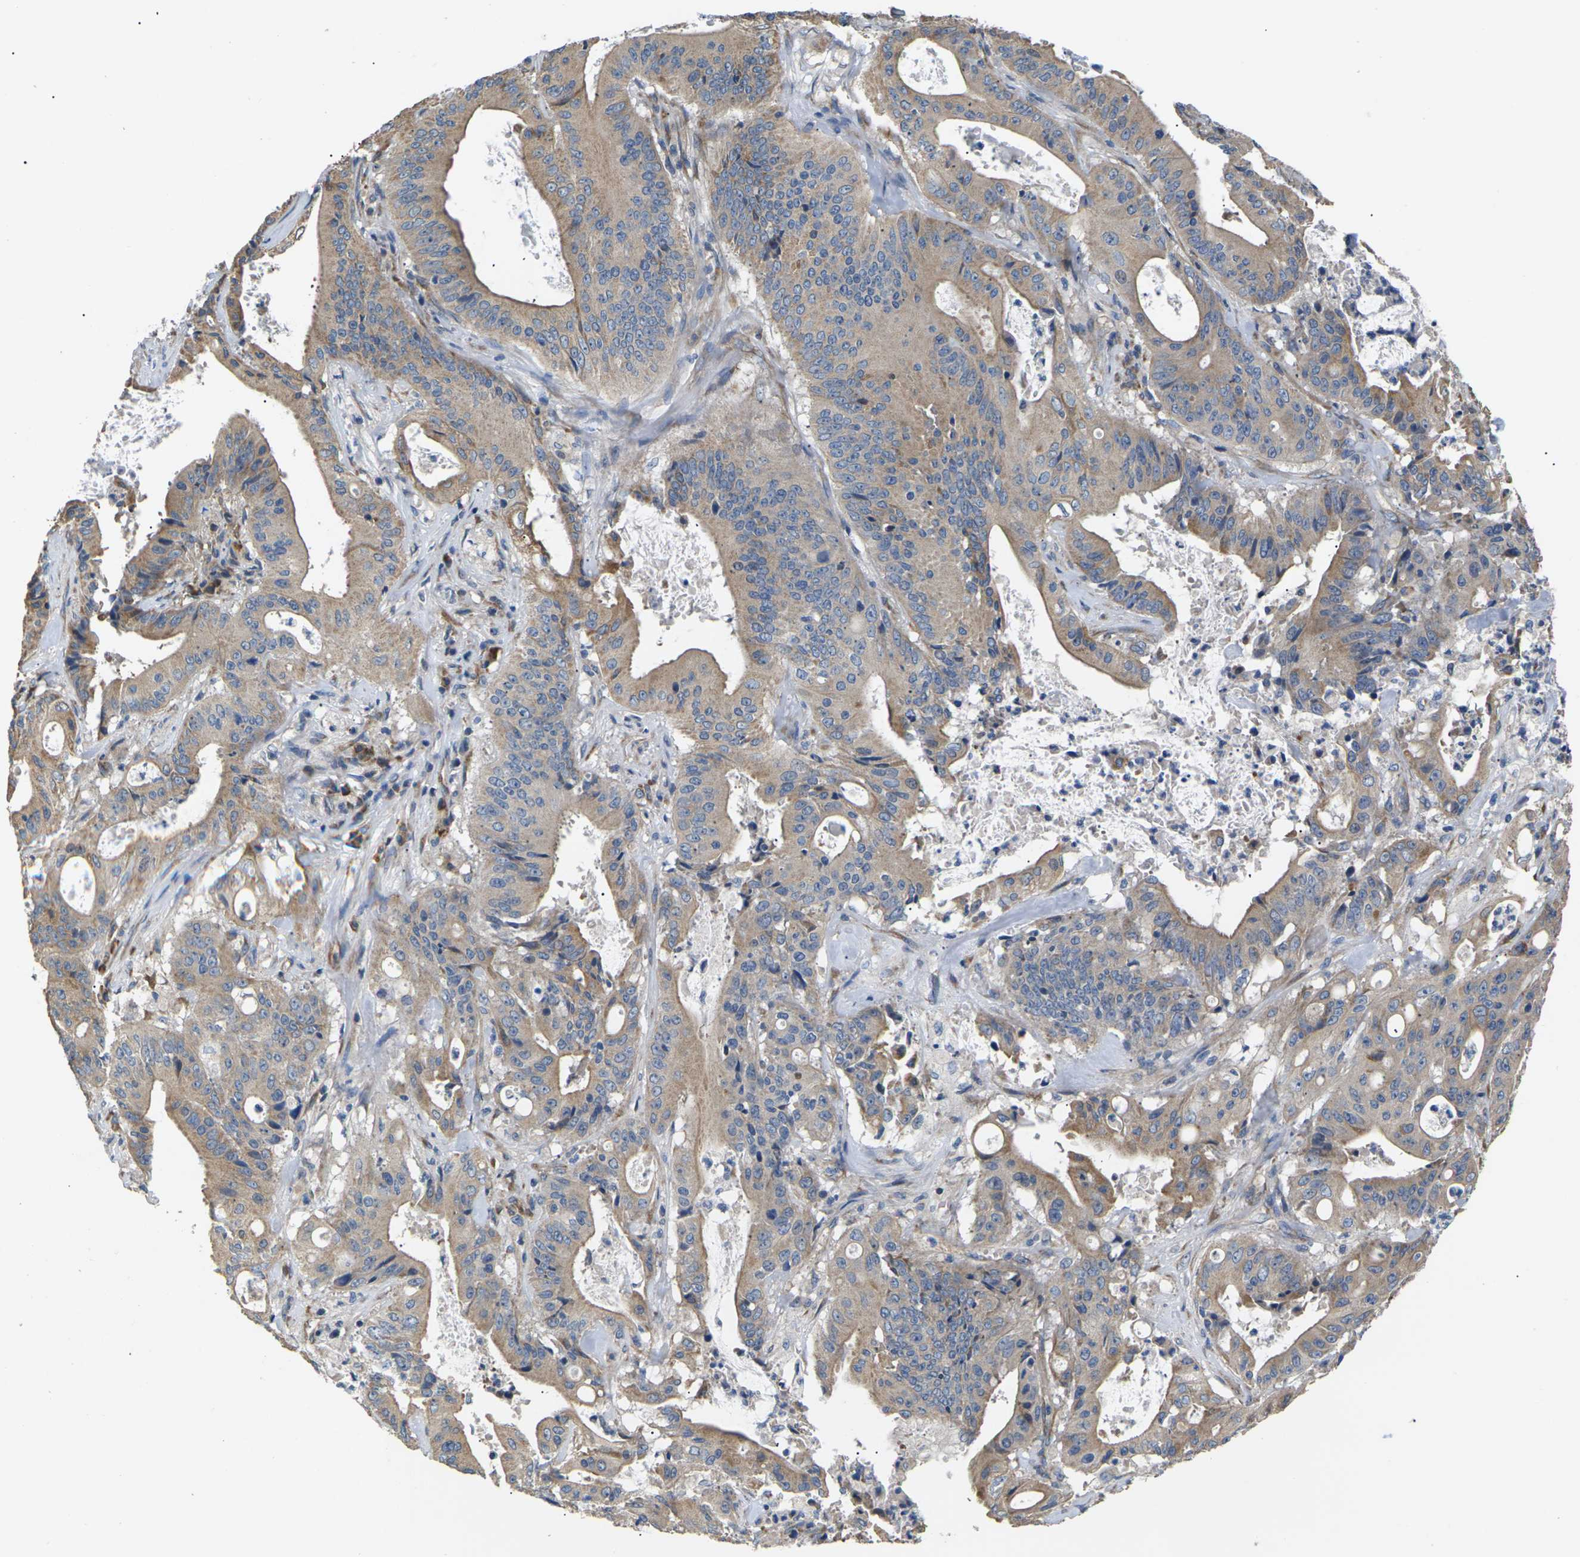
{"staining": {"intensity": "moderate", "quantity": ">75%", "location": "cytoplasmic/membranous"}, "tissue": "pancreatic cancer", "cell_type": "Tumor cells", "image_type": "cancer", "snomed": [{"axis": "morphology", "description": "Normal tissue, NOS"}, {"axis": "topography", "description": "Lymph node"}], "caption": "Immunohistochemical staining of pancreatic cancer displays medium levels of moderate cytoplasmic/membranous protein expression in about >75% of tumor cells.", "gene": "KLHDC8B", "patient": {"sex": "male", "age": 62}}